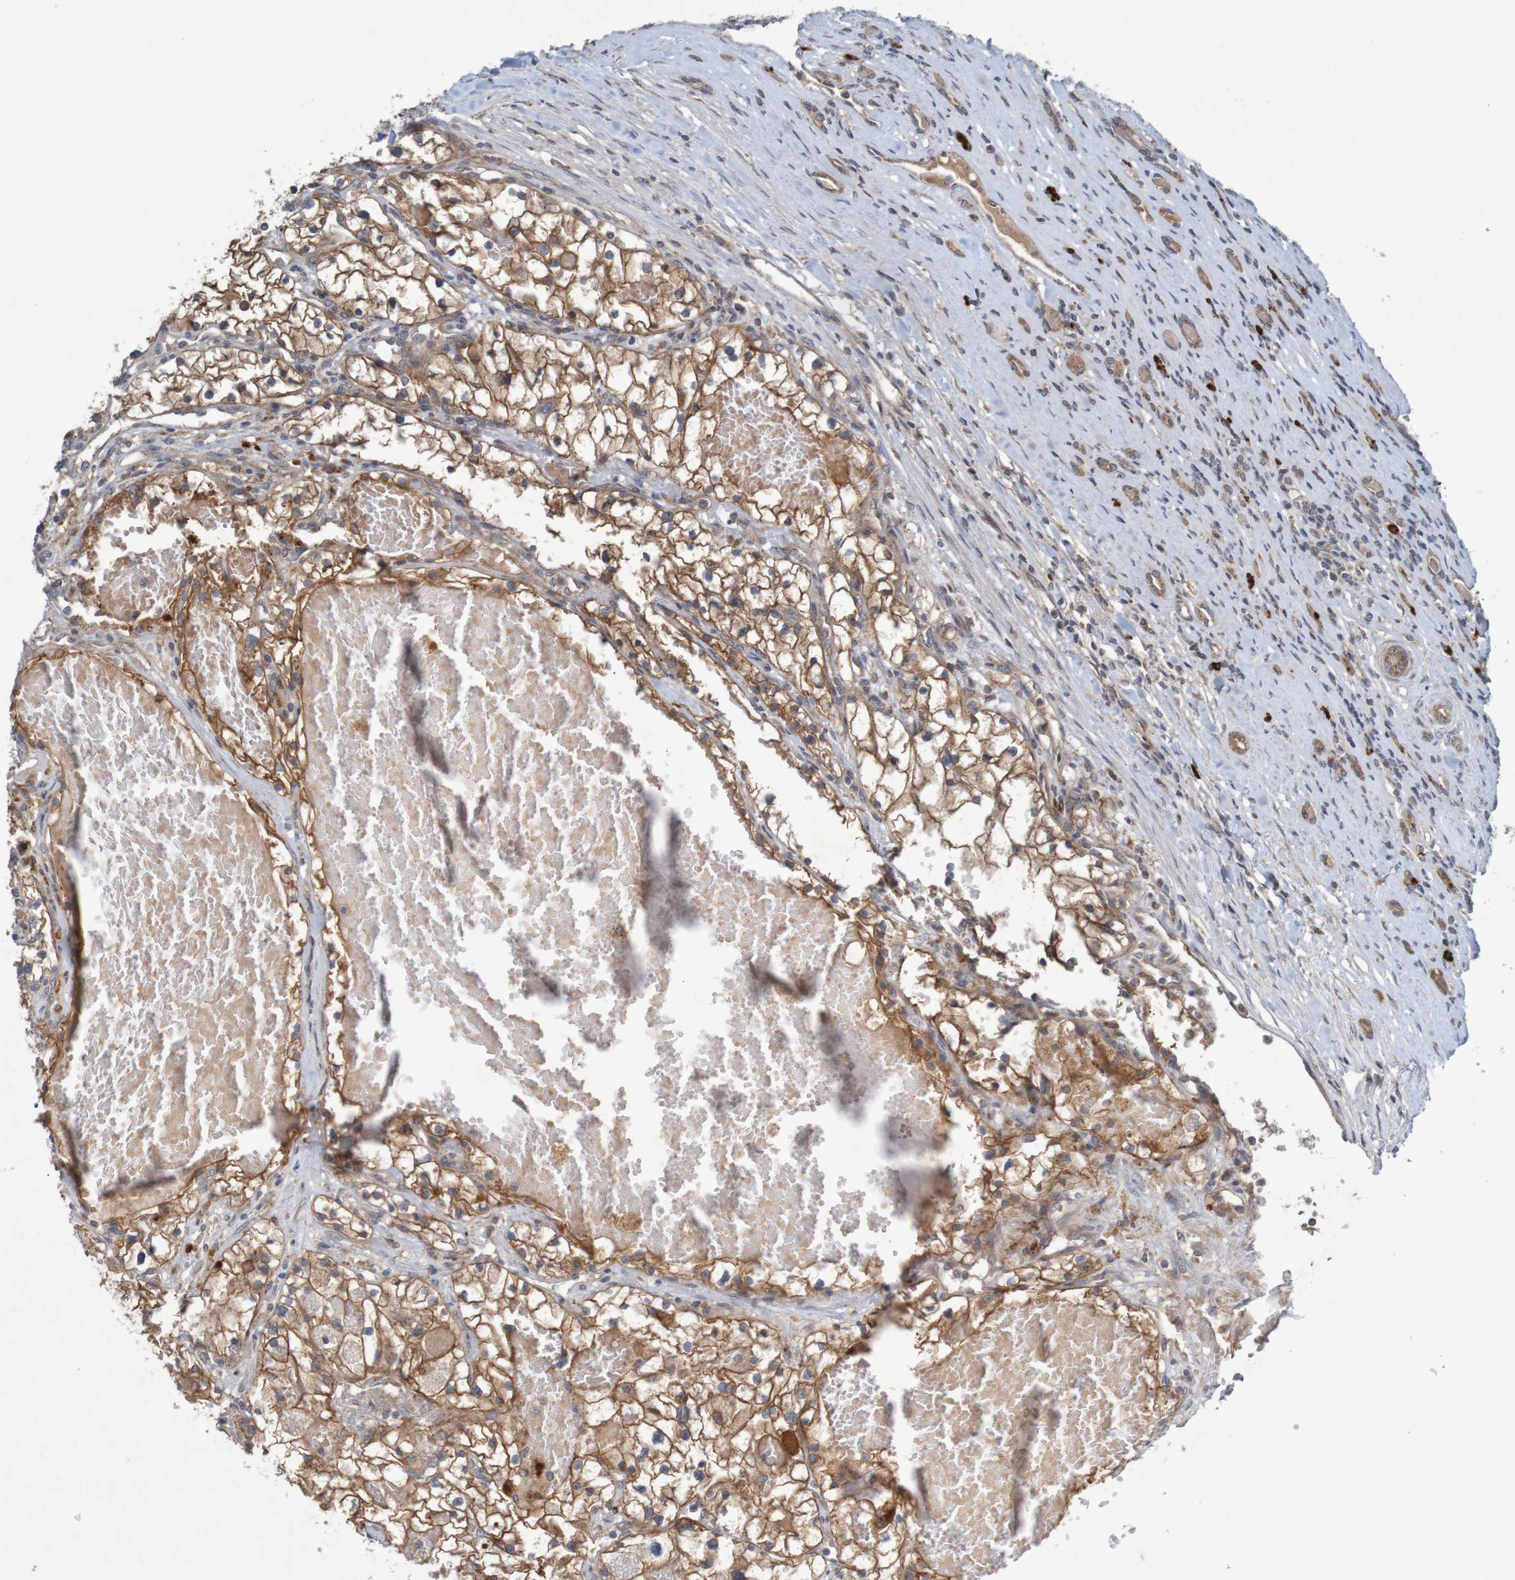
{"staining": {"intensity": "strong", "quantity": ">75%", "location": "cytoplasmic/membranous"}, "tissue": "renal cancer", "cell_type": "Tumor cells", "image_type": "cancer", "snomed": [{"axis": "morphology", "description": "Adenocarcinoma, NOS"}, {"axis": "topography", "description": "Kidney"}], "caption": "Protein expression analysis of human adenocarcinoma (renal) reveals strong cytoplasmic/membranous staining in approximately >75% of tumor cells.", "gene": "B3GAT2", "patient": {"sex": "male", "age": 68}}